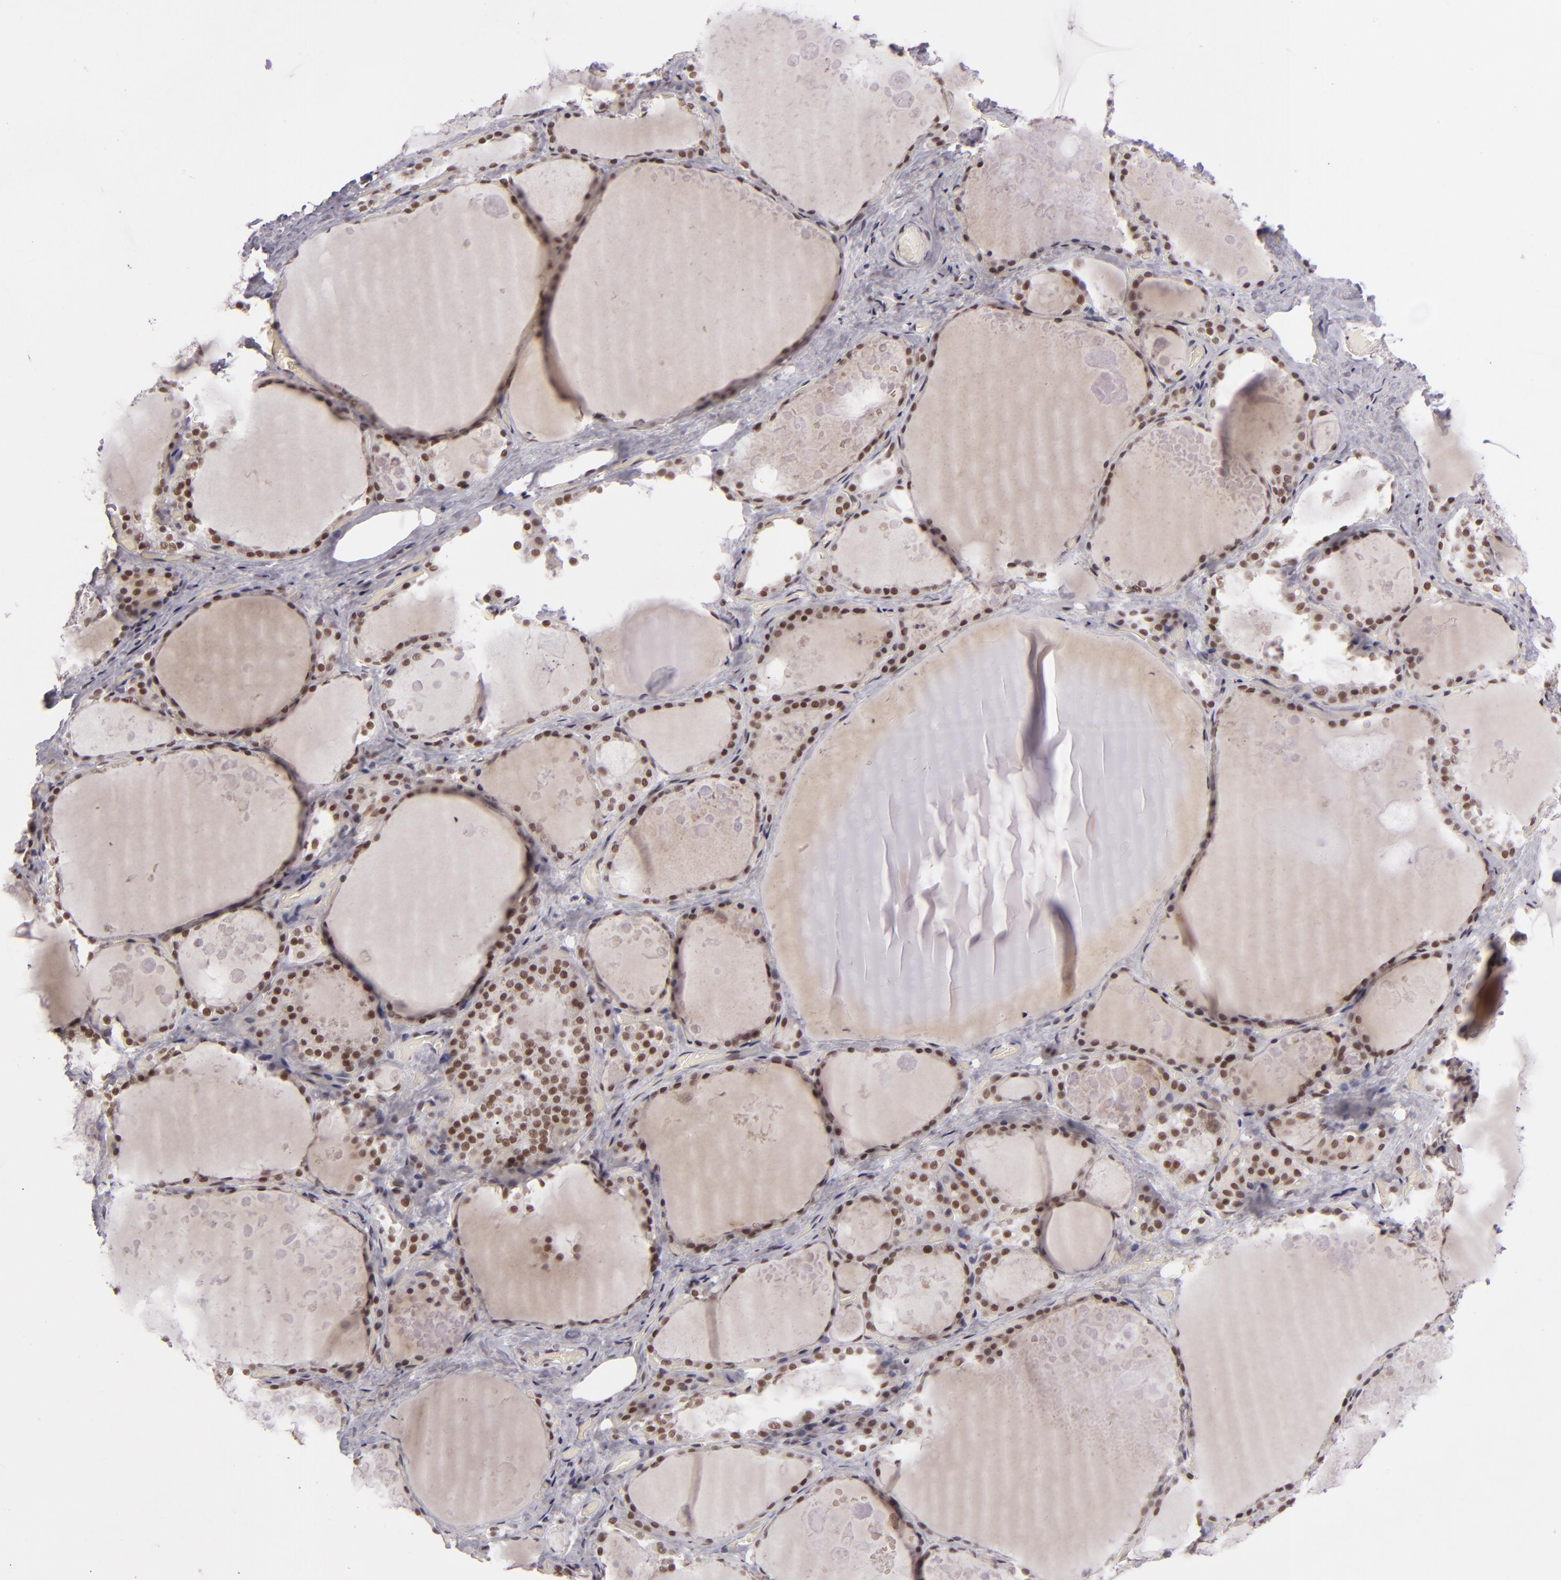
{"staining": {"intensity": "moderate", "quantity": ">75%", "location": "nuclear"}, "tissue": "thyroid gland", "cell_type": "Glandular cells", "image_type": "normal", "snomed": [{"axis": "morphology", "description": "Normal tissue, NOS"}, {"axis": "topography", "description": "Thyroid gland"}], "caption": "This histopathology image reveals benign thyroid gland stained with immunohistochemistry (IHC) to label a protein in brown. The nuclear of glandular cells show moderate positivity for the protein. Nuclei are counter-stained blue.", "gene": "BRD8", "patient": {"sex": "male", "age": 61}}